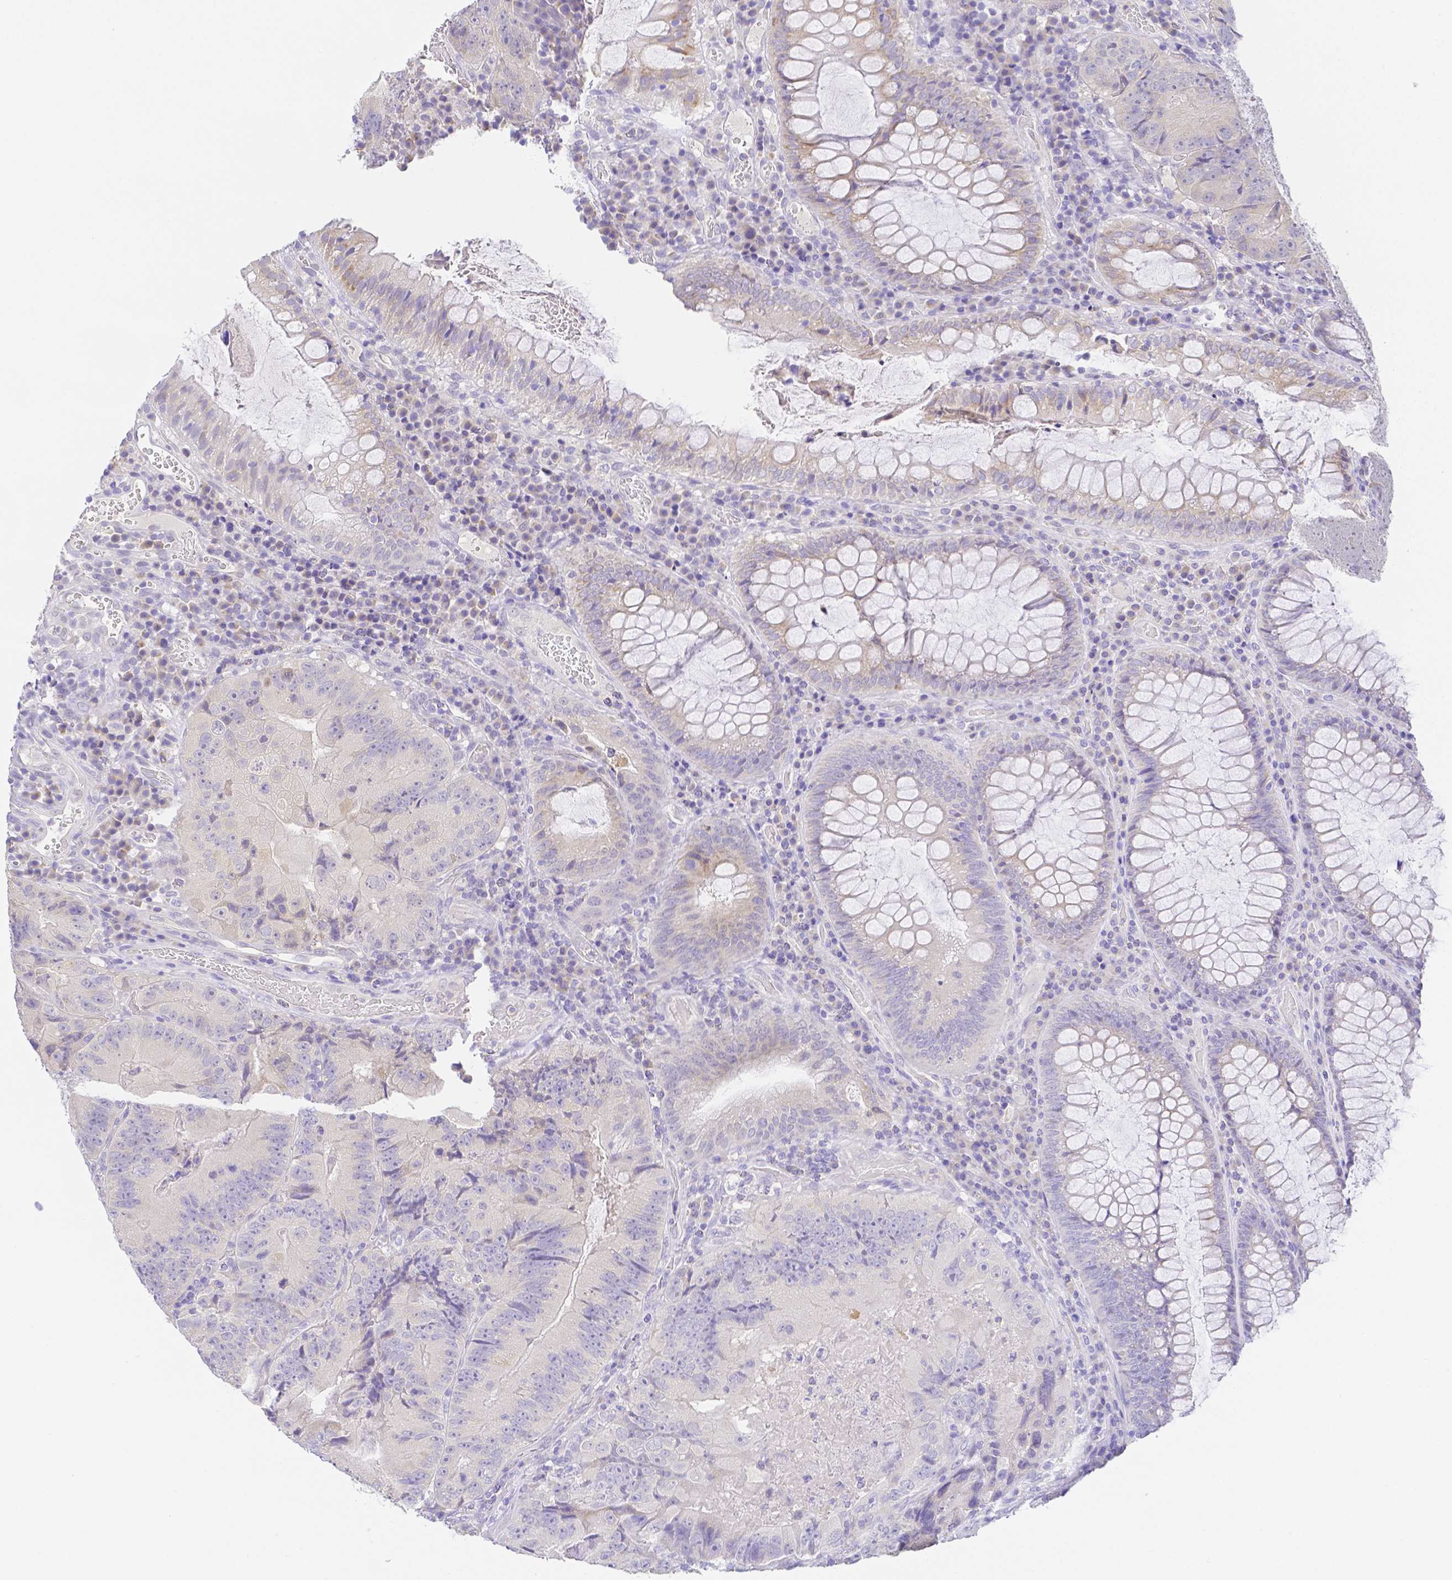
{"staining": {"intensity": "negative", "quantity": "none", "location": "none"}, "tissue": "colorectal cancer", "cell_type": "Tumor cells", "image_type": "cancer", "snomed": [{"axis": "morphology", "description": "Adenocarcinoma, NOS"}, {"axis": "topography", "description": "Colon"}], "caption": "IHC of human colorectal adenocarcinoma displays no staining in tumor cells.", "gene": "ZG16B", "patient": {"sex": "female", "age": 86}}